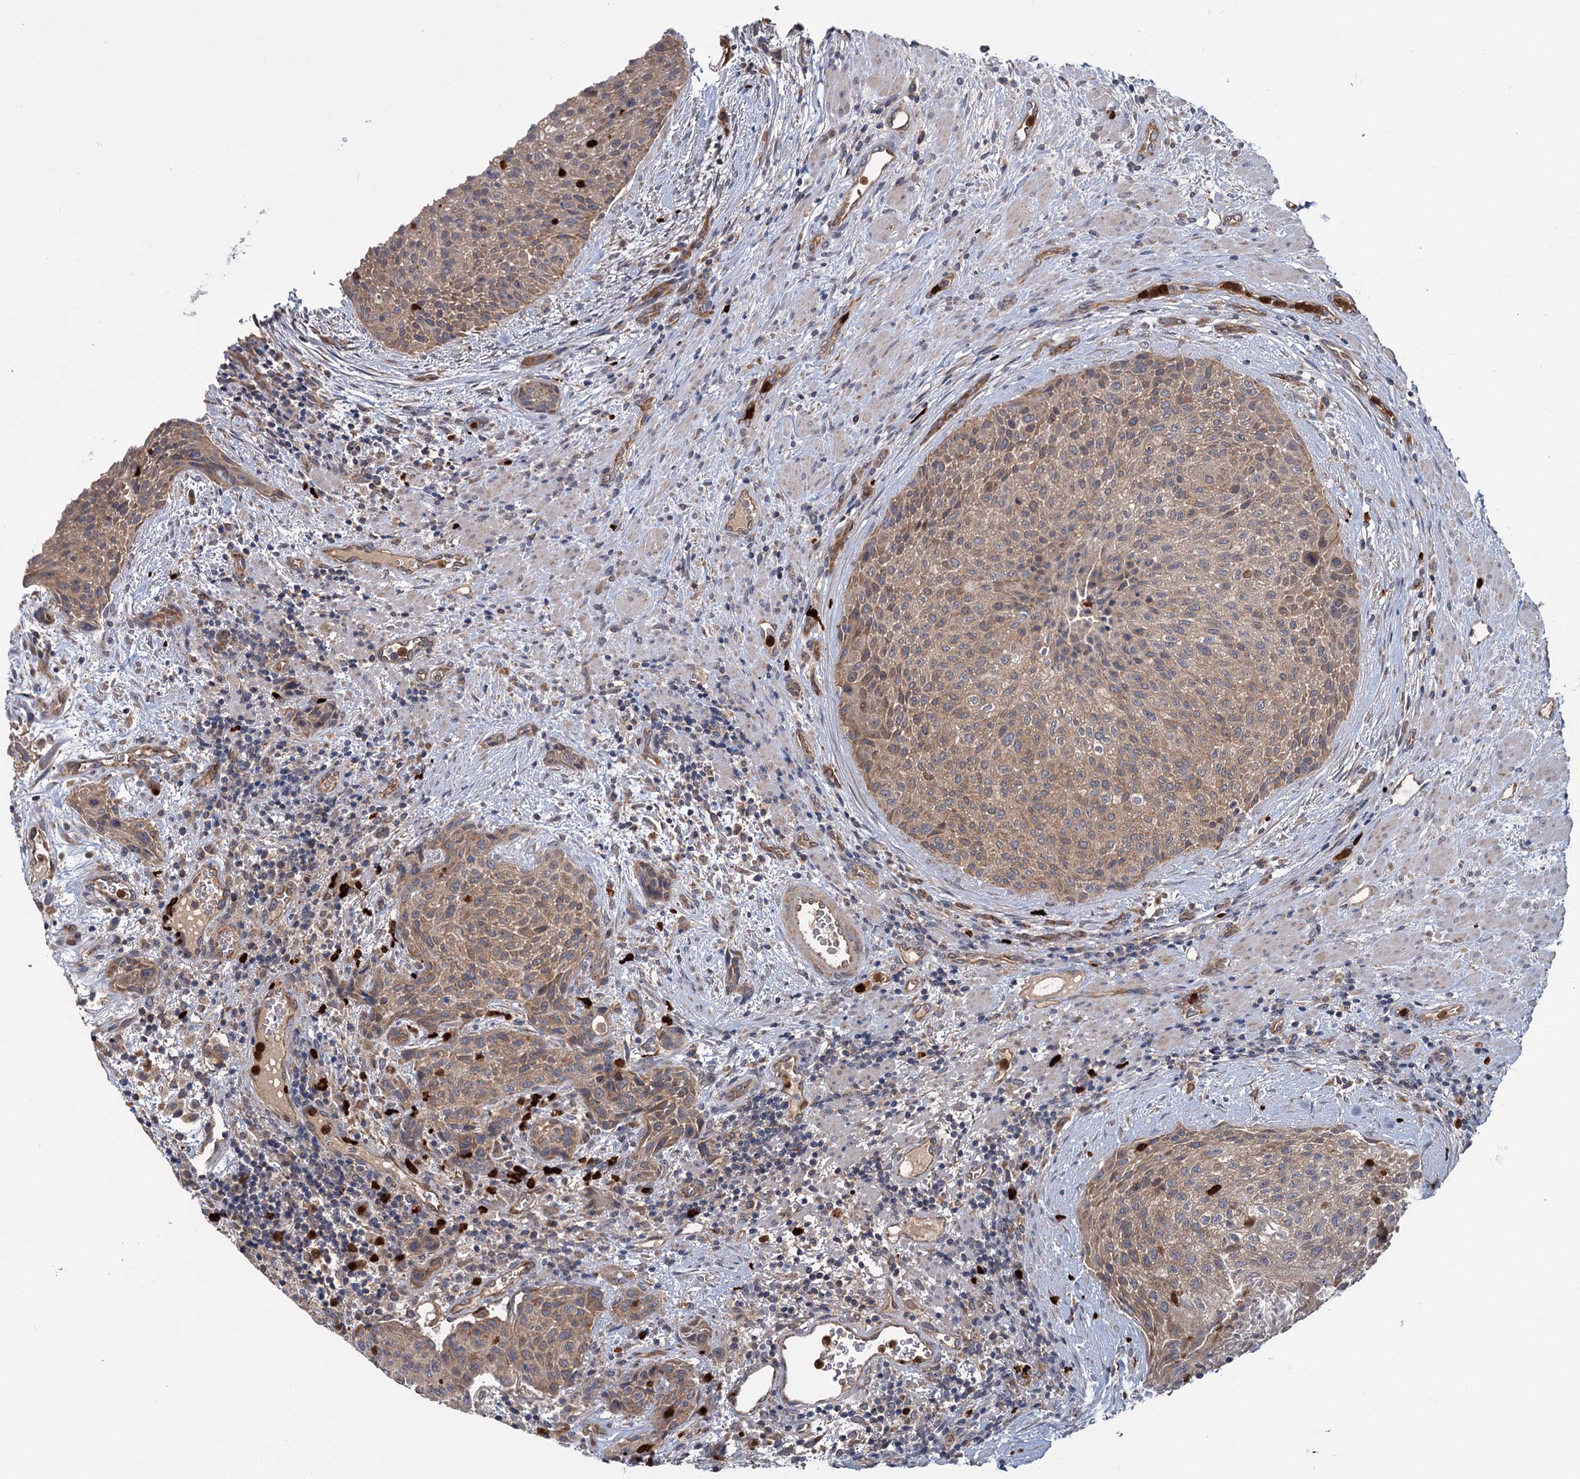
{"staining": {"intensity": "weak", "quantity": "25%-75%", "location": "cytoplasmic/membranous"}, "tissue": "urothelial cancer", "cell_type": "Tumor cells", "image_type": "cancer", "snomed": [{"axis": "morphology", "description": "Normal tissue, NOS"}, {"axis": "morphology", "description": "Urothelial carcinoma, NOS"}, {"axis": "topography", "description": "Urinary bladder"}, {"axis": "topography", "description": "Peripheral nerve tissue"}], "caption": "High-power microscopy captured an immunohistochemistry (IHC) histopathology image of urothelial cancer, revealing weak cytoplasmic/membranous expression in about 25%-75% of tumor cells.", "gene": "DYNC2H1", "patient": {"sex": "male", "age": 35}}